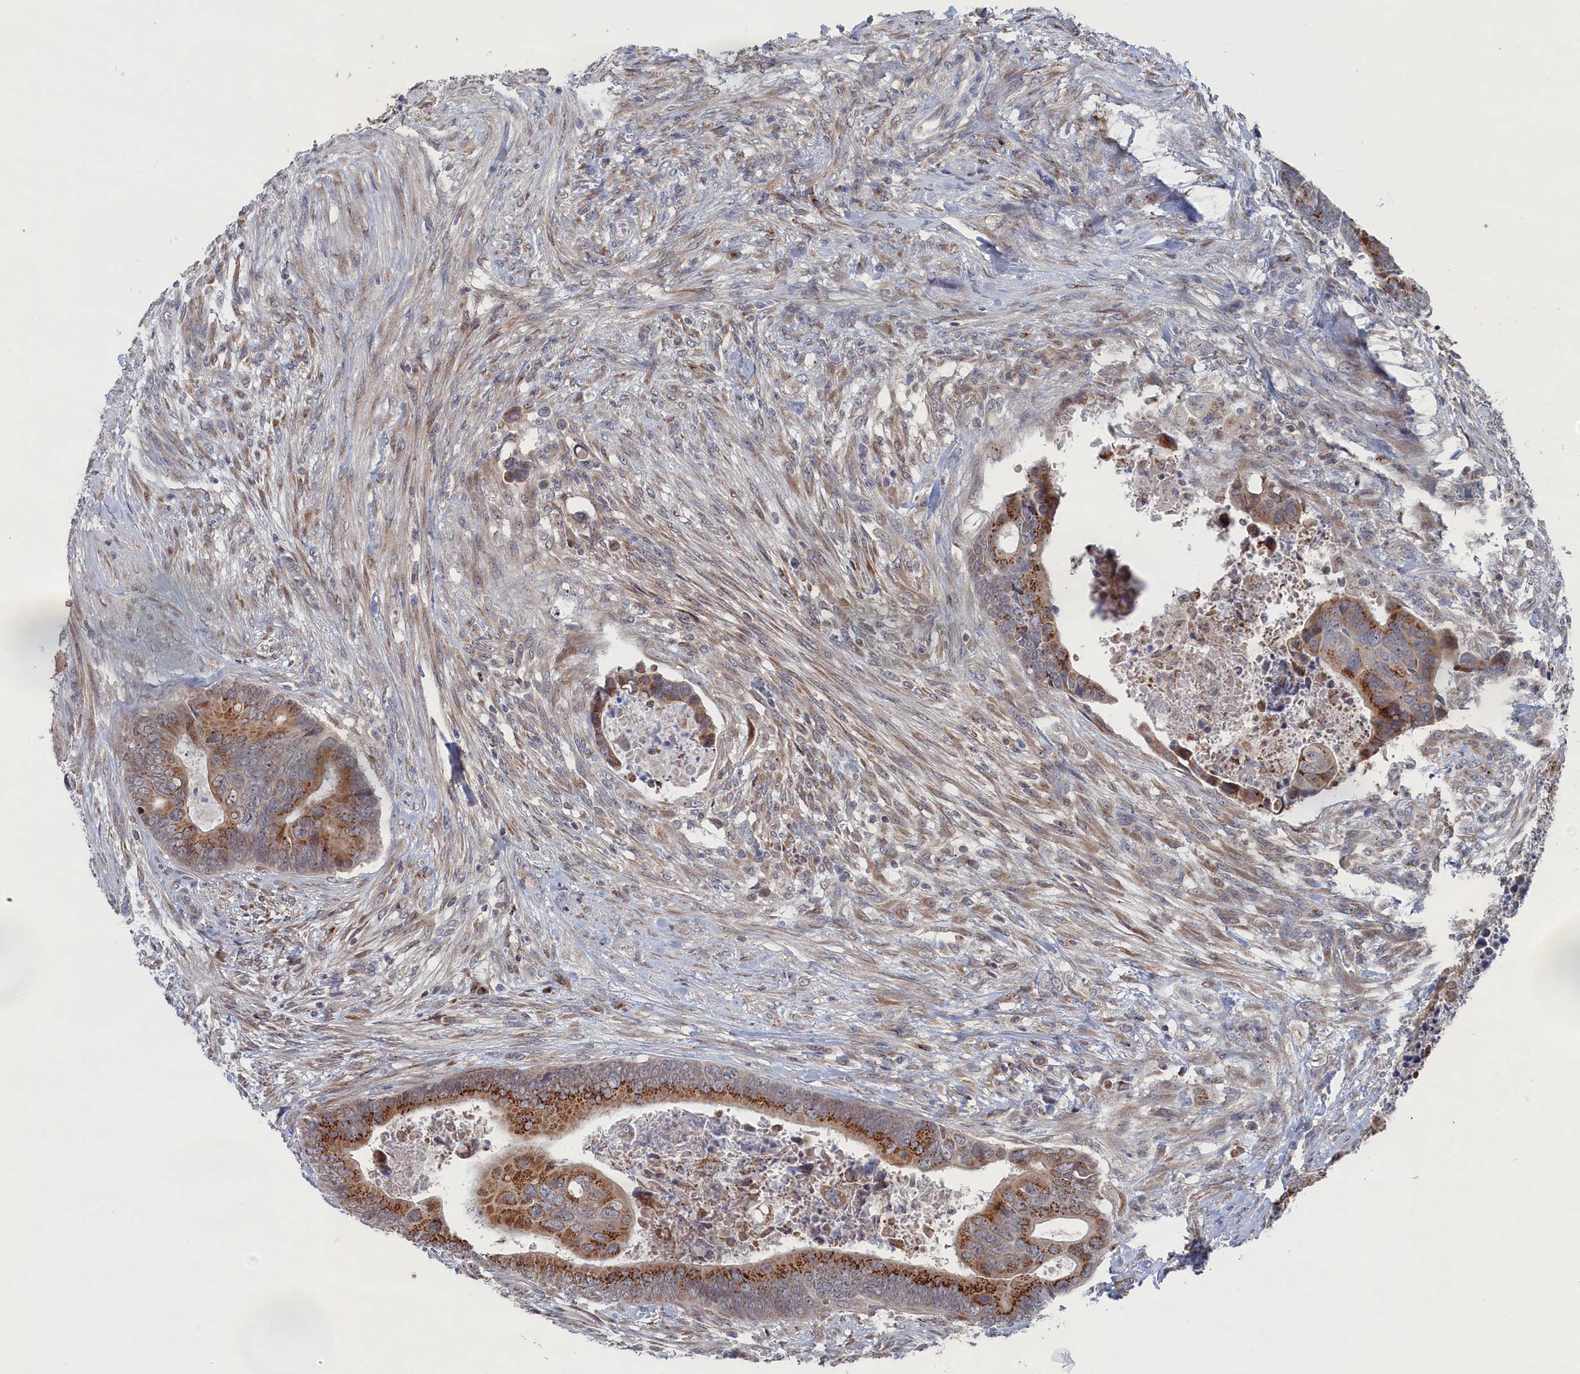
{"staining": {"intensity": "moderate", "quantity": "25%-75%", "location": "cytoplasmic/membranous"}, "tissue": "colorectal cancer", "cell_type": "Tumor cells", "image_type": "cancer", "snomed": [{"axis": "morphology", "description": "Adenocarcinoma, NOS"}, {"axis": "topography", "description": "Rectum"}], "caption": "Colorectal cancer (adenocarcinoma) was stained to show a protein in brown. There is medium levels of moderate cytoplasmic/membranous expression in approximately 25%-75% of tumor cells. (IHC, brightfield microscopy, high magnification).", "gene": "IRX1", "patient": {"sex": "female", "age": 78}}